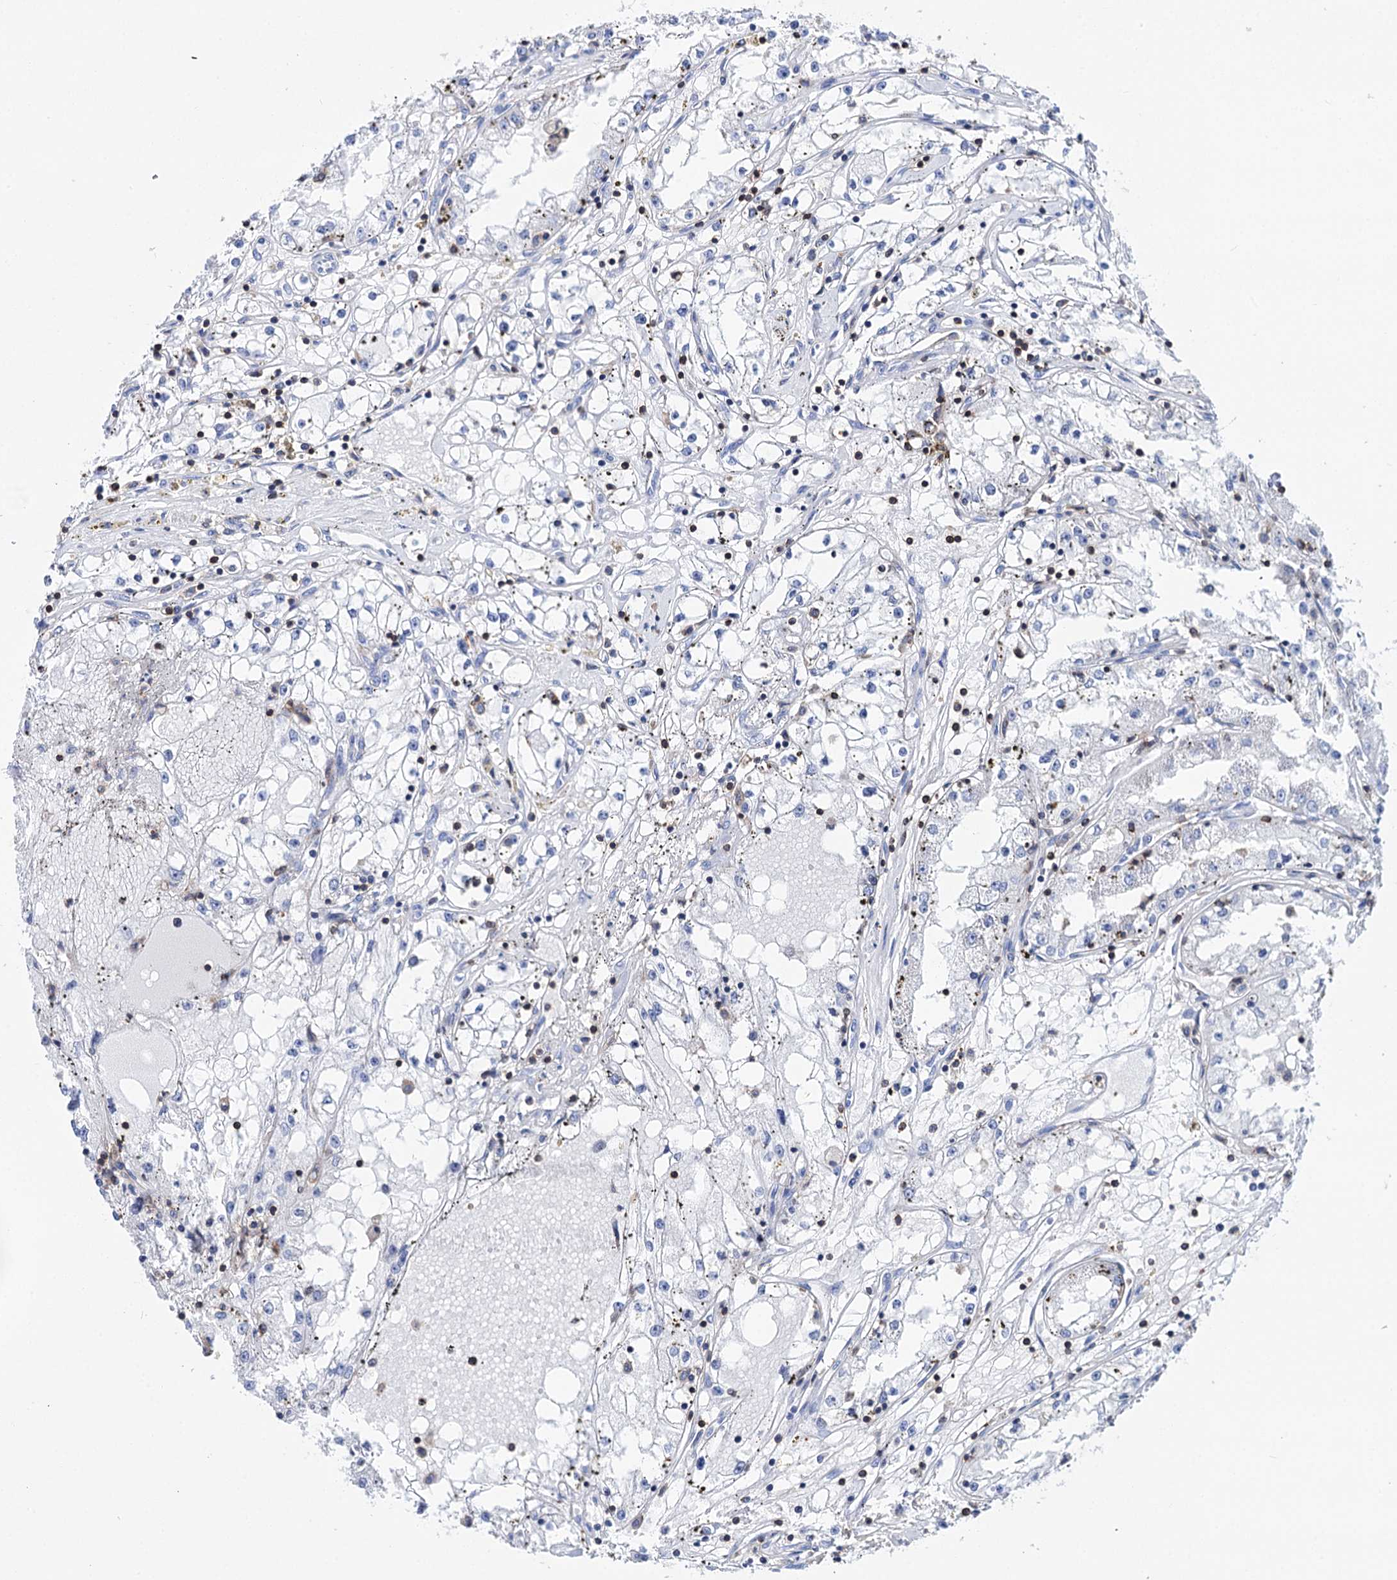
{"staining": {"intensity": "negative", "quantity": "none", "location": "none"}, "tissue": "renal cancer", "cell_type": "Tumor cells", "image_type": "cancer", "snomed": [{"axis": "morphology", "description": "Adenocarcinoma, NOS"}, {"axis": "topography", "description": "Kidney"}], "caption": "DAB immunohistochemical staining of human renal cancer (adenocarcinoma) reveals no significant positivity in tumor cells. The staining was performed using DAB to visualize the protein expression in brown, while the nuclei were stained in blue with hematoxylin (Magnification: 20x).", "gene": "DEF6", "patient": {"sex": "male", "age": 56}}